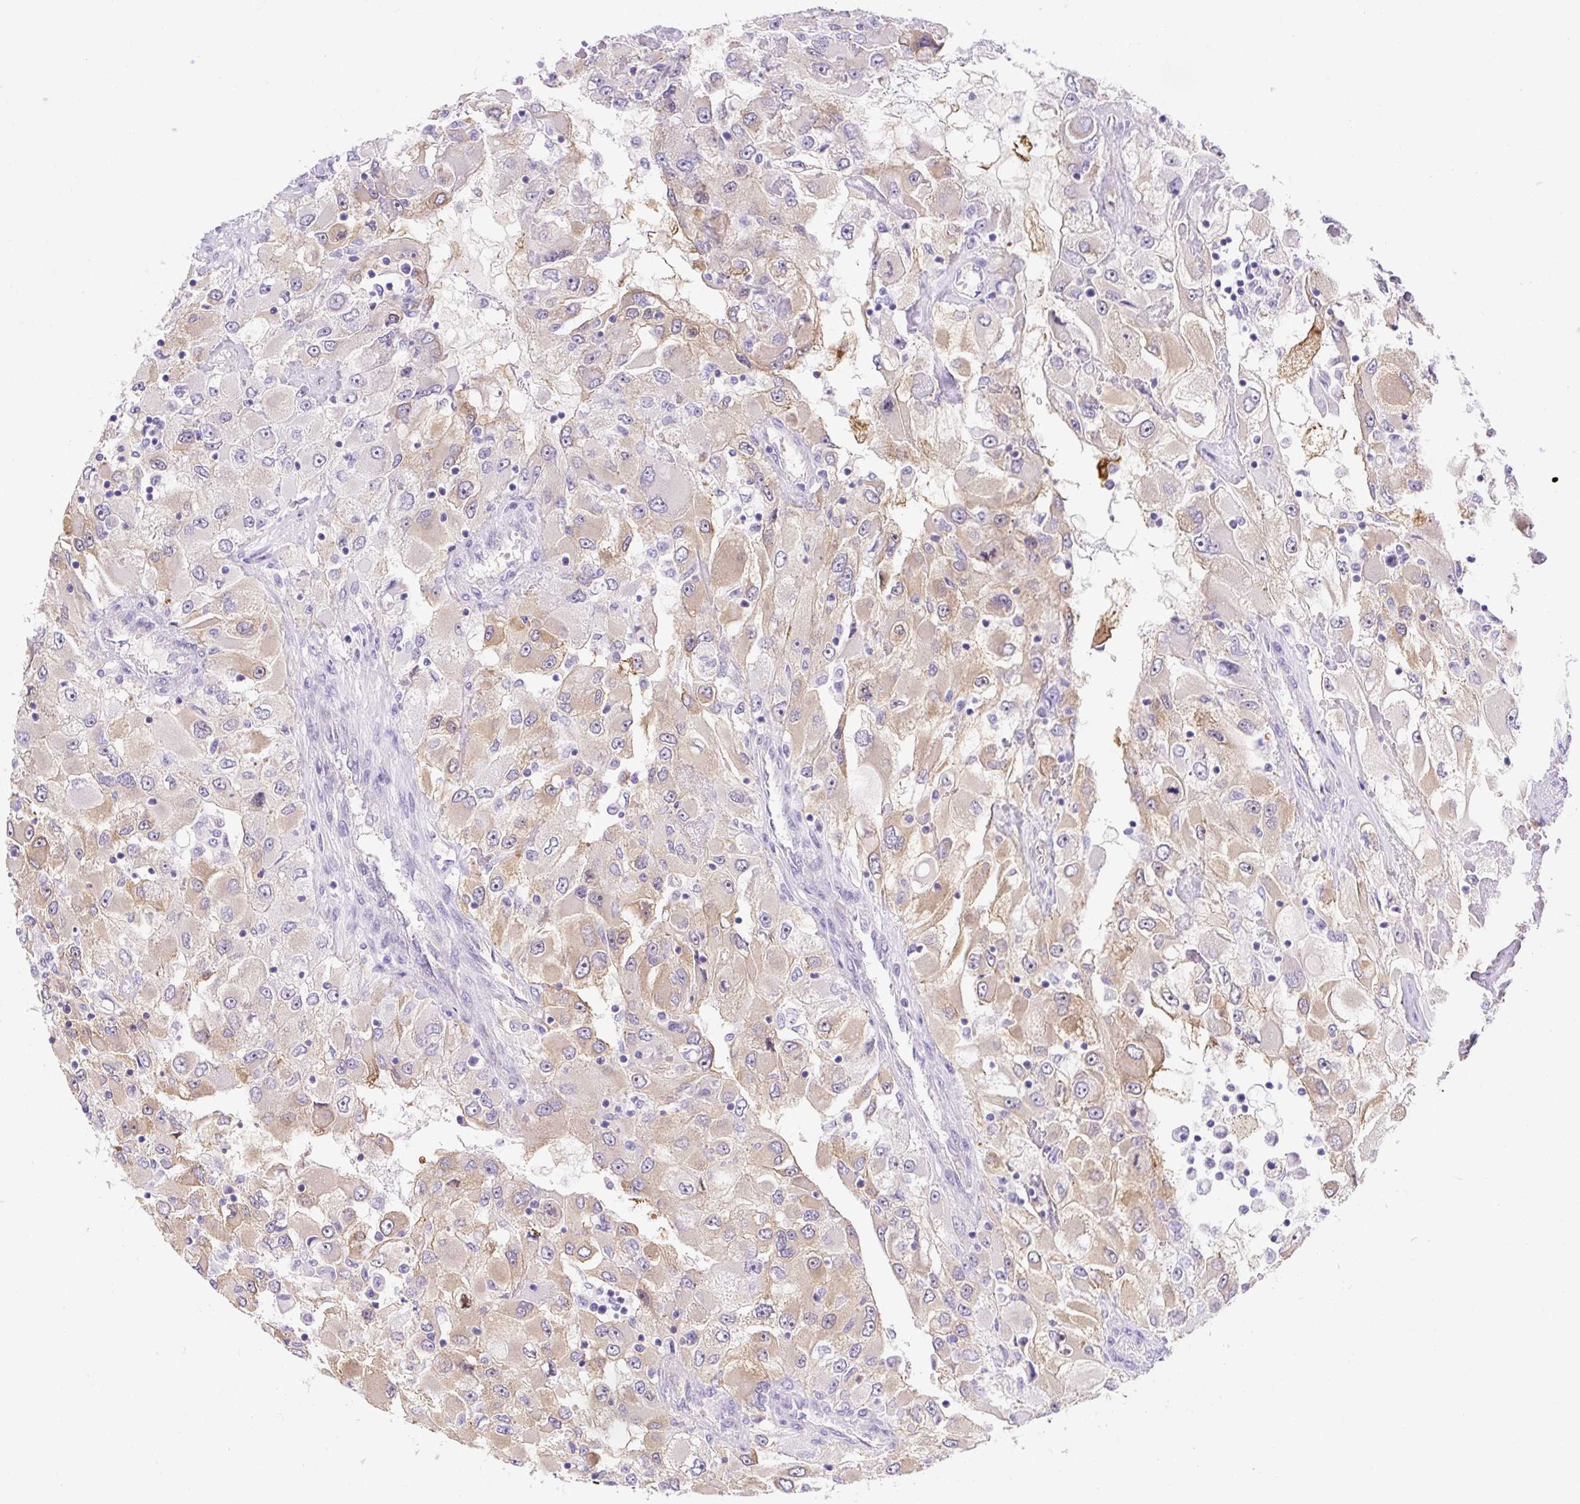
{"staining": {"intensity": "weak", "quantity": "25%-75%", "location": "cytoplasmic/membranous"}, "tissue": "renal cancer", "cell_type": "Tumor cells", "image_type": "cancer", "snomed": [{"axis": "morphology", "description": "Adenocarcinoma, NOS"}, {"axis": "topography", "description": "Kidney"}], "caption": "Approximately 25%-75% of tumor cells in human renal cancer display weak cytoplasmic/membranous protein expression as visualized by brown immunohistochemical staining.", "gene": "ASB4", "patient": {"sex": "female", "age": 52}}